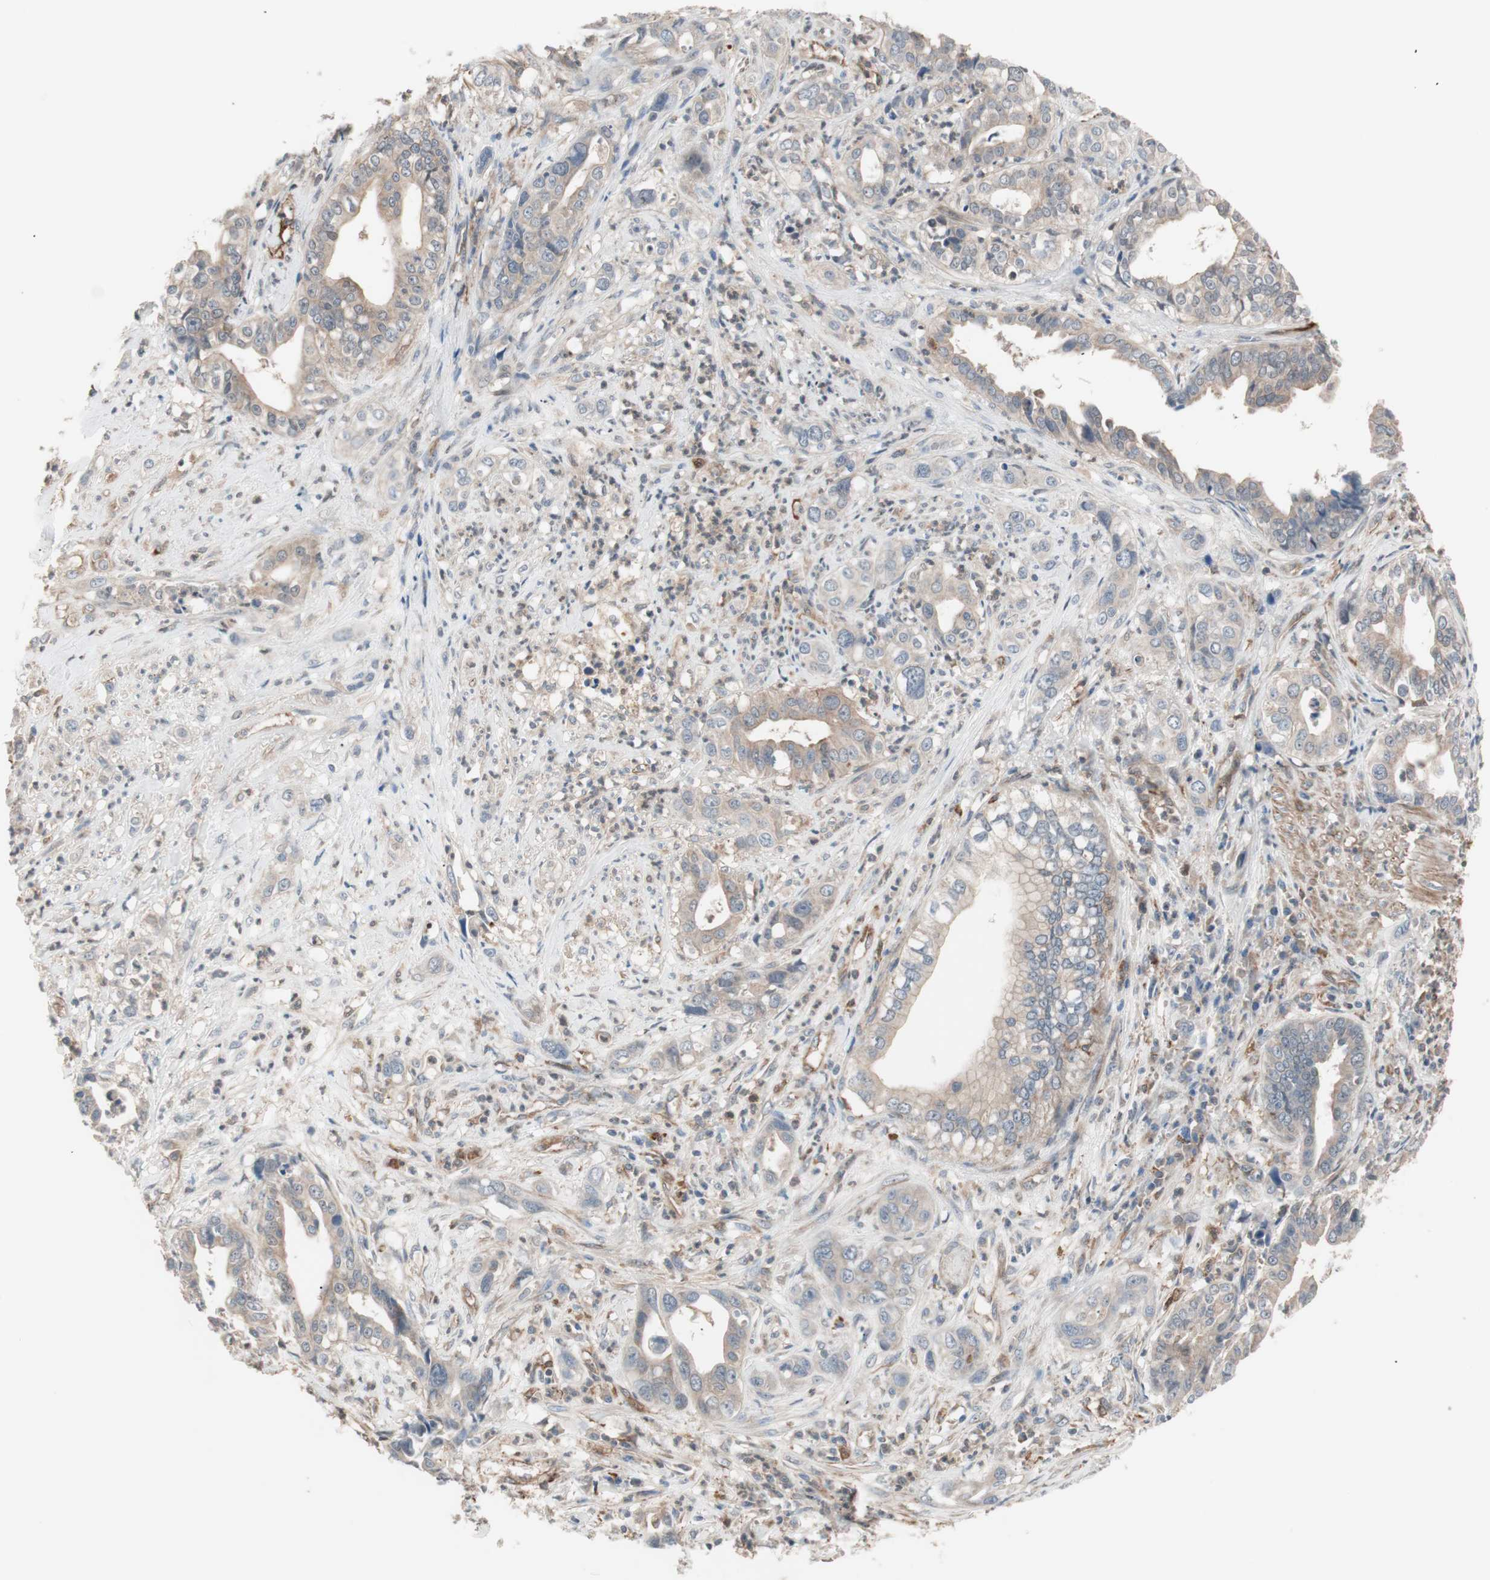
{"staining": {"intensity": "weak", "quantity": ">75%", "location": "cytoplasmic/membranous"}, "tissue": "liver cancer", "cell_type": "Tumor cells", "image_type": "cancer", "snomed": [{"axis": "morphology", "description": "Cholangiocarcinoma"}, {"axis": "topography", "description": "Liver"}], "caption": "A brown stain shows weak cytoplasmic/membranous positivity of a protein in human liver cholangiocarcinoma tumor cells. The staining was performed using DAB (3,3'-diaminobenzidine), with brown indicating positive protein expression. Nuclei are stained blue with hematoxylin.", "gene": "STAB1", "patient": {"sex": "female", "age": 61}}